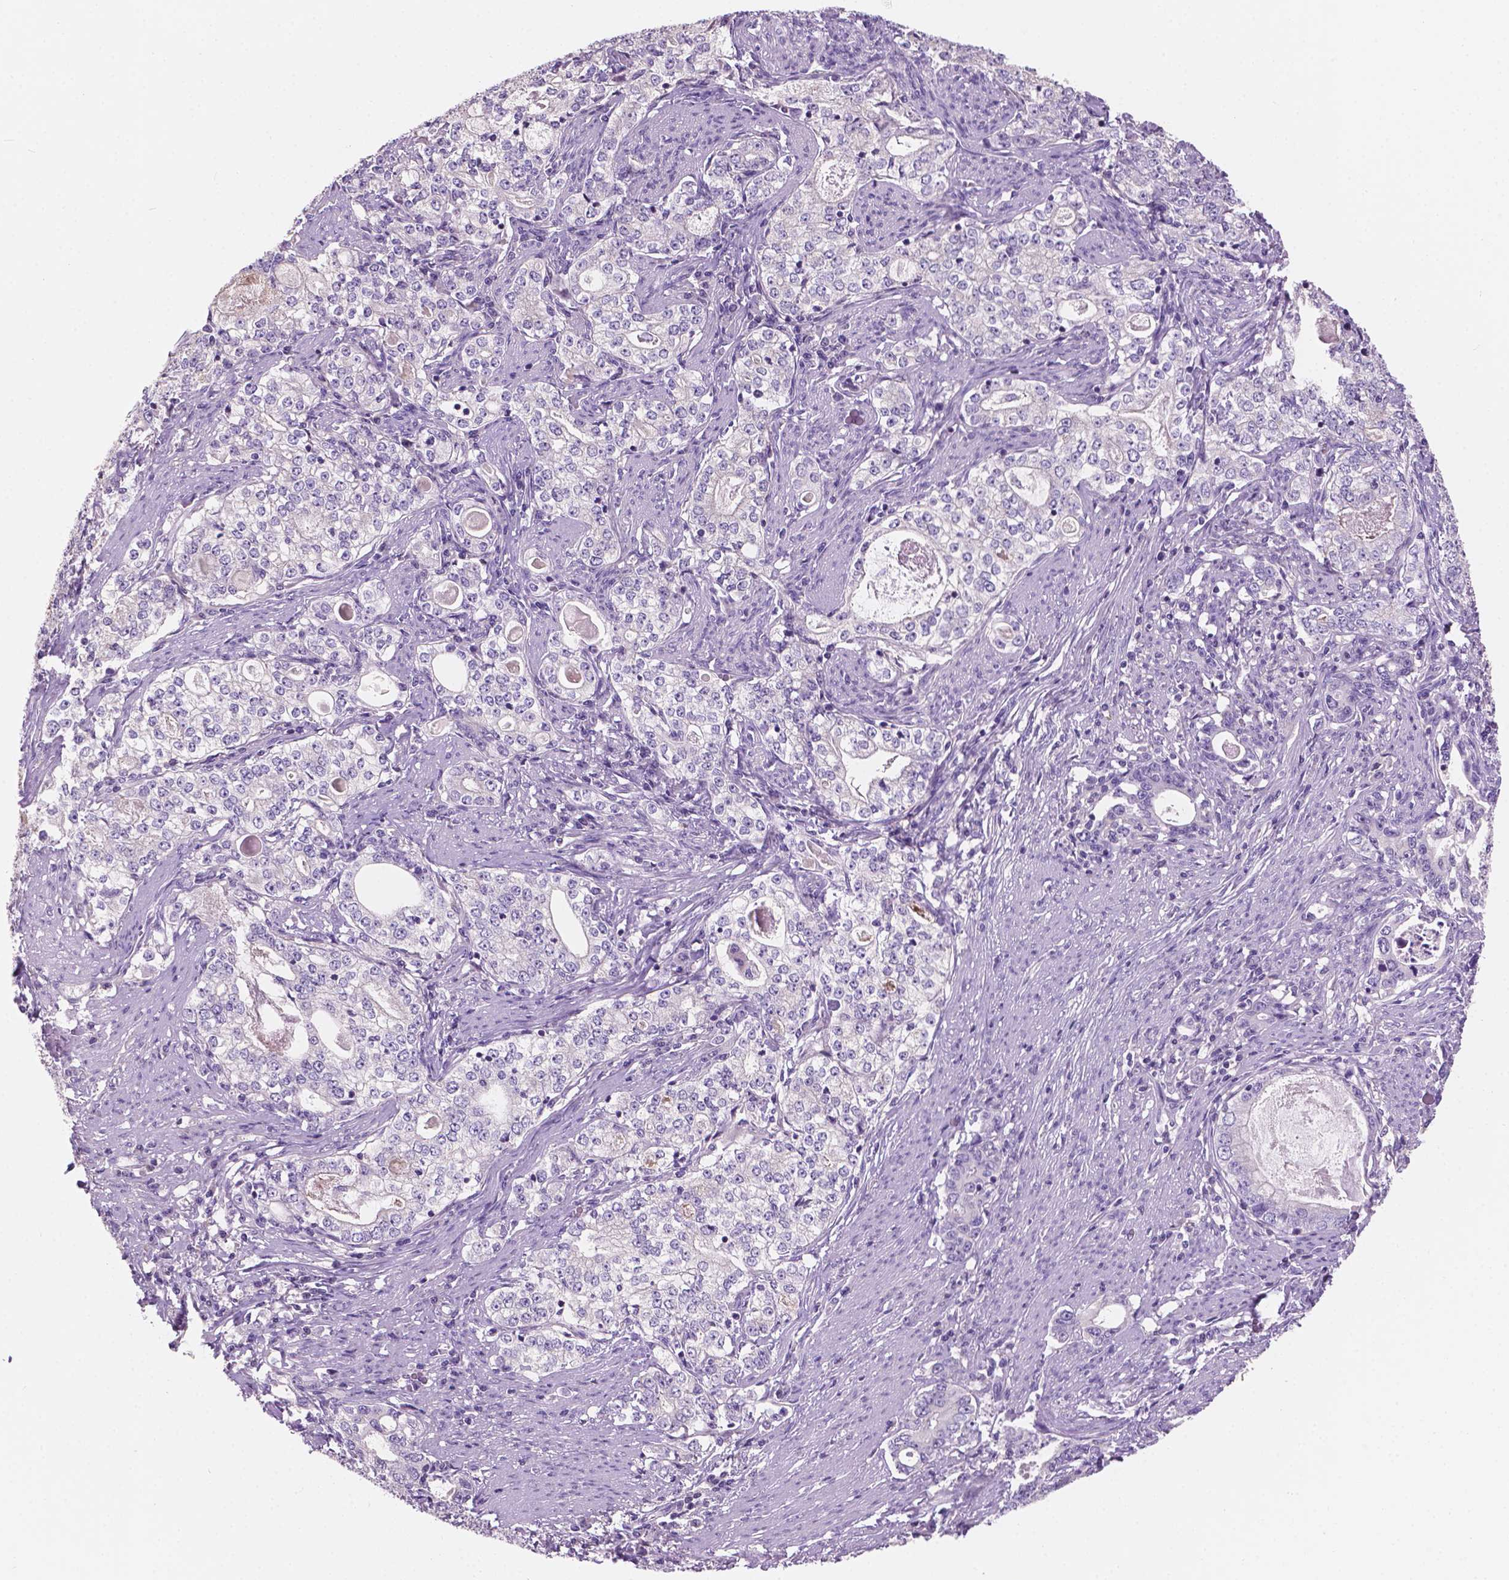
{"staining": {"intensity": "negative", "quantity": "none", "location": "none"}, "tissue": "stomach cancer", "cell_type": "Tumor cells", "image_type": "cancer", "snomed": [{"axis": "morphology", "description": "Adenocarcinoma, NOS"}, {"axis": "topography", "description": "Stomach, lower"}], "caption": "Tumor cells are negative for protein expression in human stomach cancer.", "gene": "SBSN", "patient": {"sex": "female", "age": 72}}